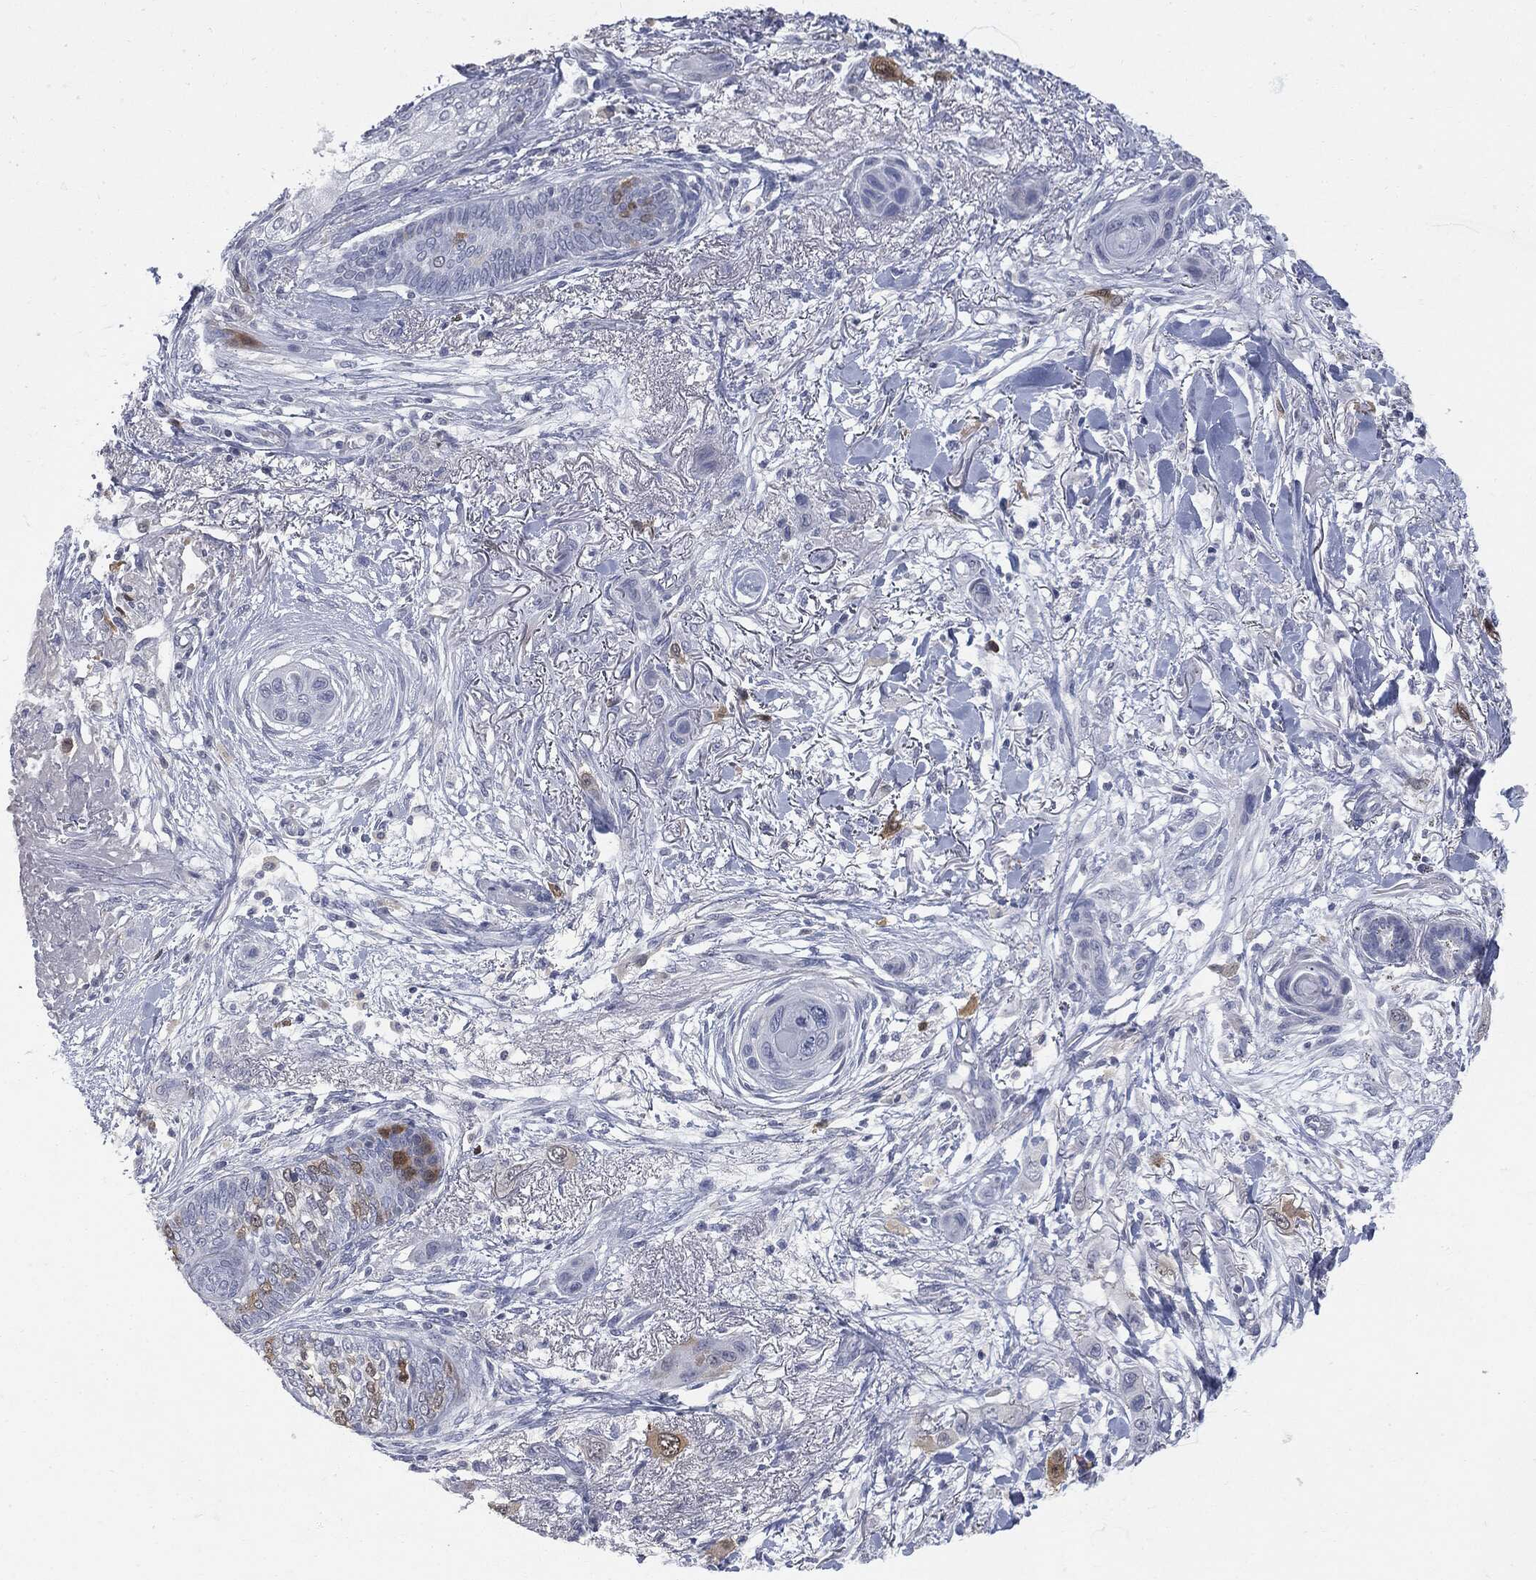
{"staining": {"intensity": "weak", "quantity": "<25%", "location": "cytoplasmic/membranous"}, "tissue": "skin cancer", "cell_type": "Tumor cells", "image_type": "cancer", "snomed": [{"axis": "morphology", "description": "Squamous cell carcinoma, NOS"}, {"axis": "topography", "description": "Skin"}], "caption": "High power microscopy image of an immunohistochemistry (IHC) photomicrograph of skin cancer (squamous cell carcinoma), revealing no significant positivity in tumor cells.", "gene": "UBE2C", "patient": {"sex": "male", "age": 79}}